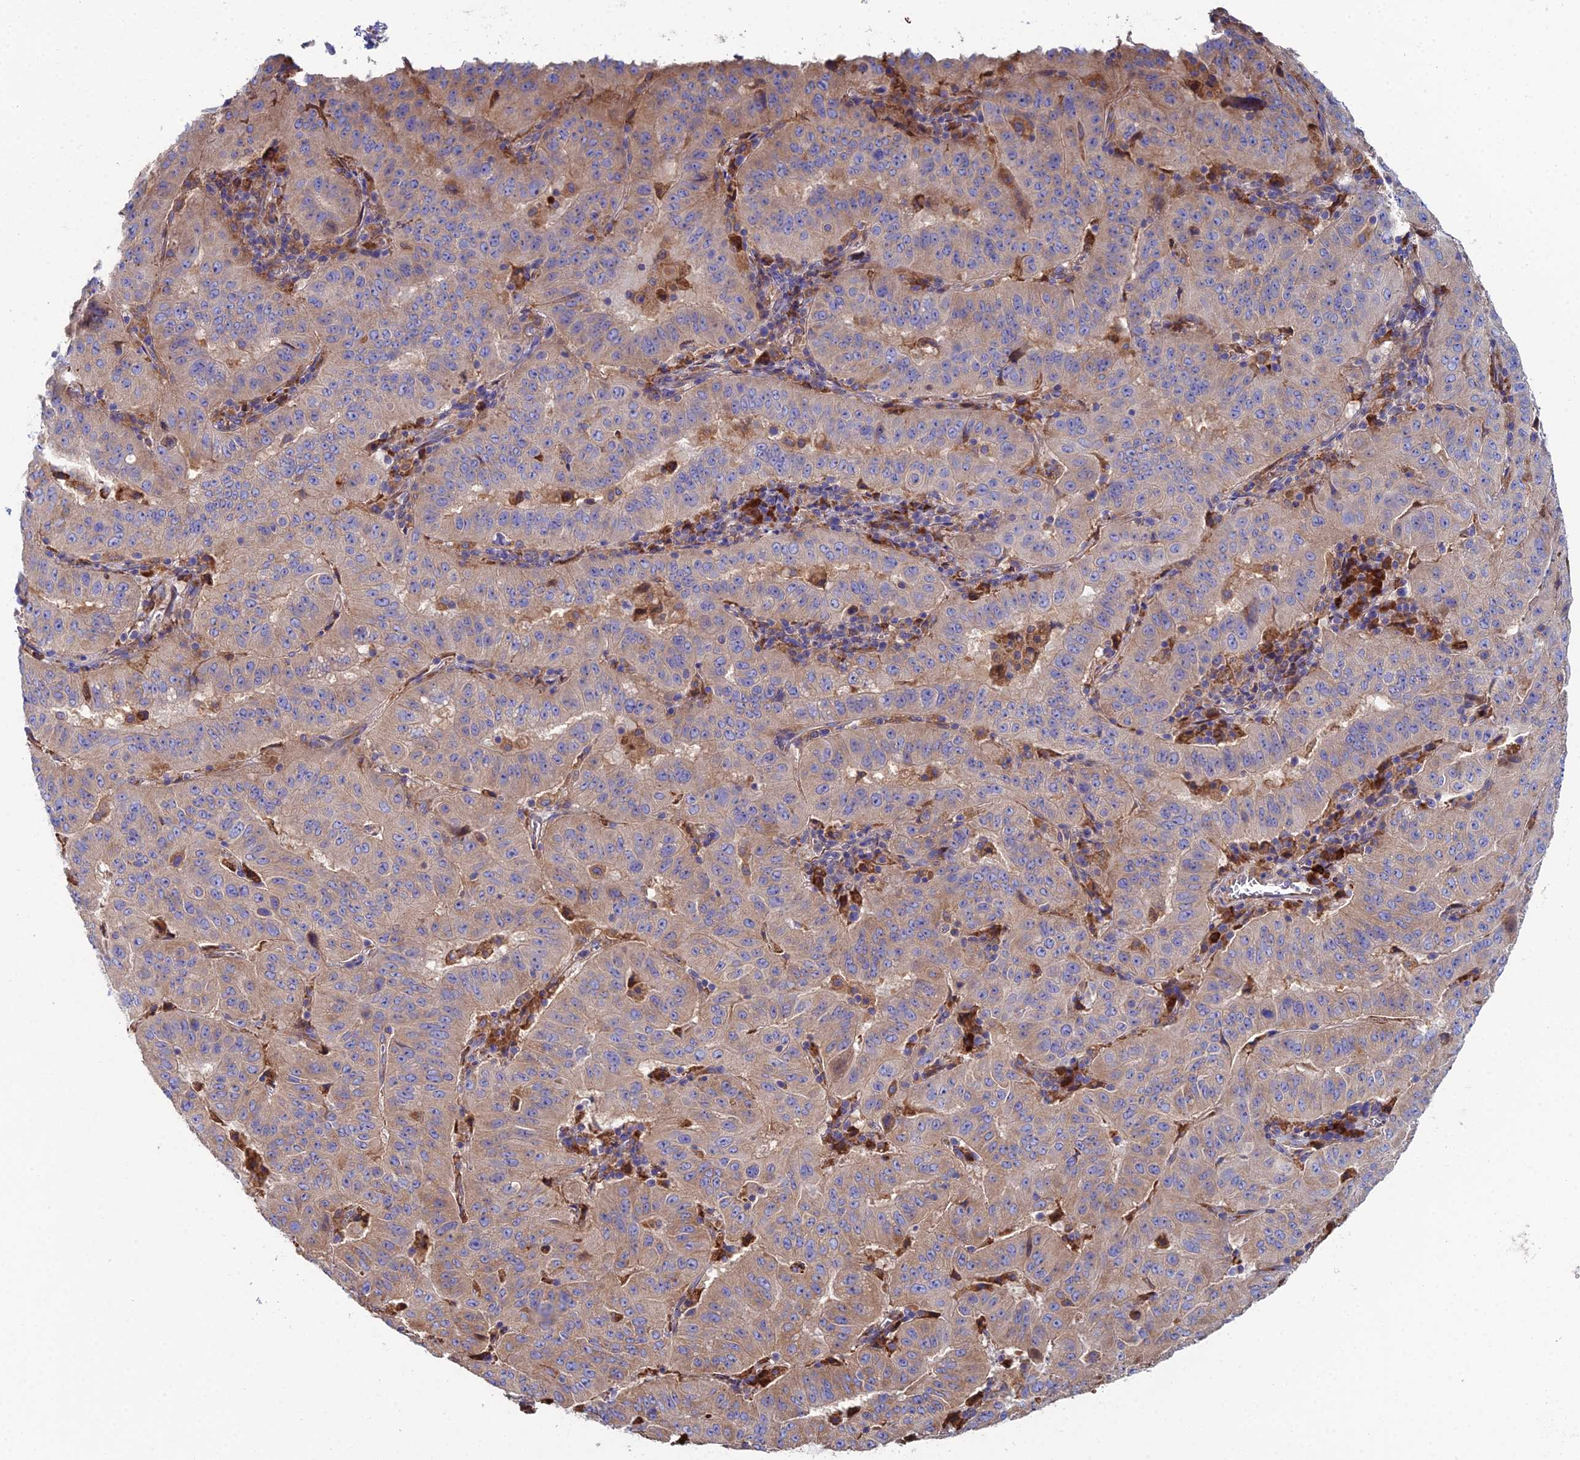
{"staining": {"intensity": "weak", "quantity": "25%-75%", "location": "cytoplasmic/membranous"}, "tissue": "pancreatic cancer", "cell_type": "Tumor cells", "image_type": "cancer", "snomed": [{"axis": "morphology", "description": "Adenocarcinoma, NOS"}, {"axis": "topography", "description": "Pancreas"}], "caption": "IHC image of neoplastic tissue: pancreatic cancer stained using immunohistochemistry exhibits low levels of weak protein expression localized specifically in the cytoplasmic/membranous of tumor cells, appearing as a cytoplasmic/membranous brown color.", "gene": "CLCN3", "patient": {"sex": "male", "age": 63}}